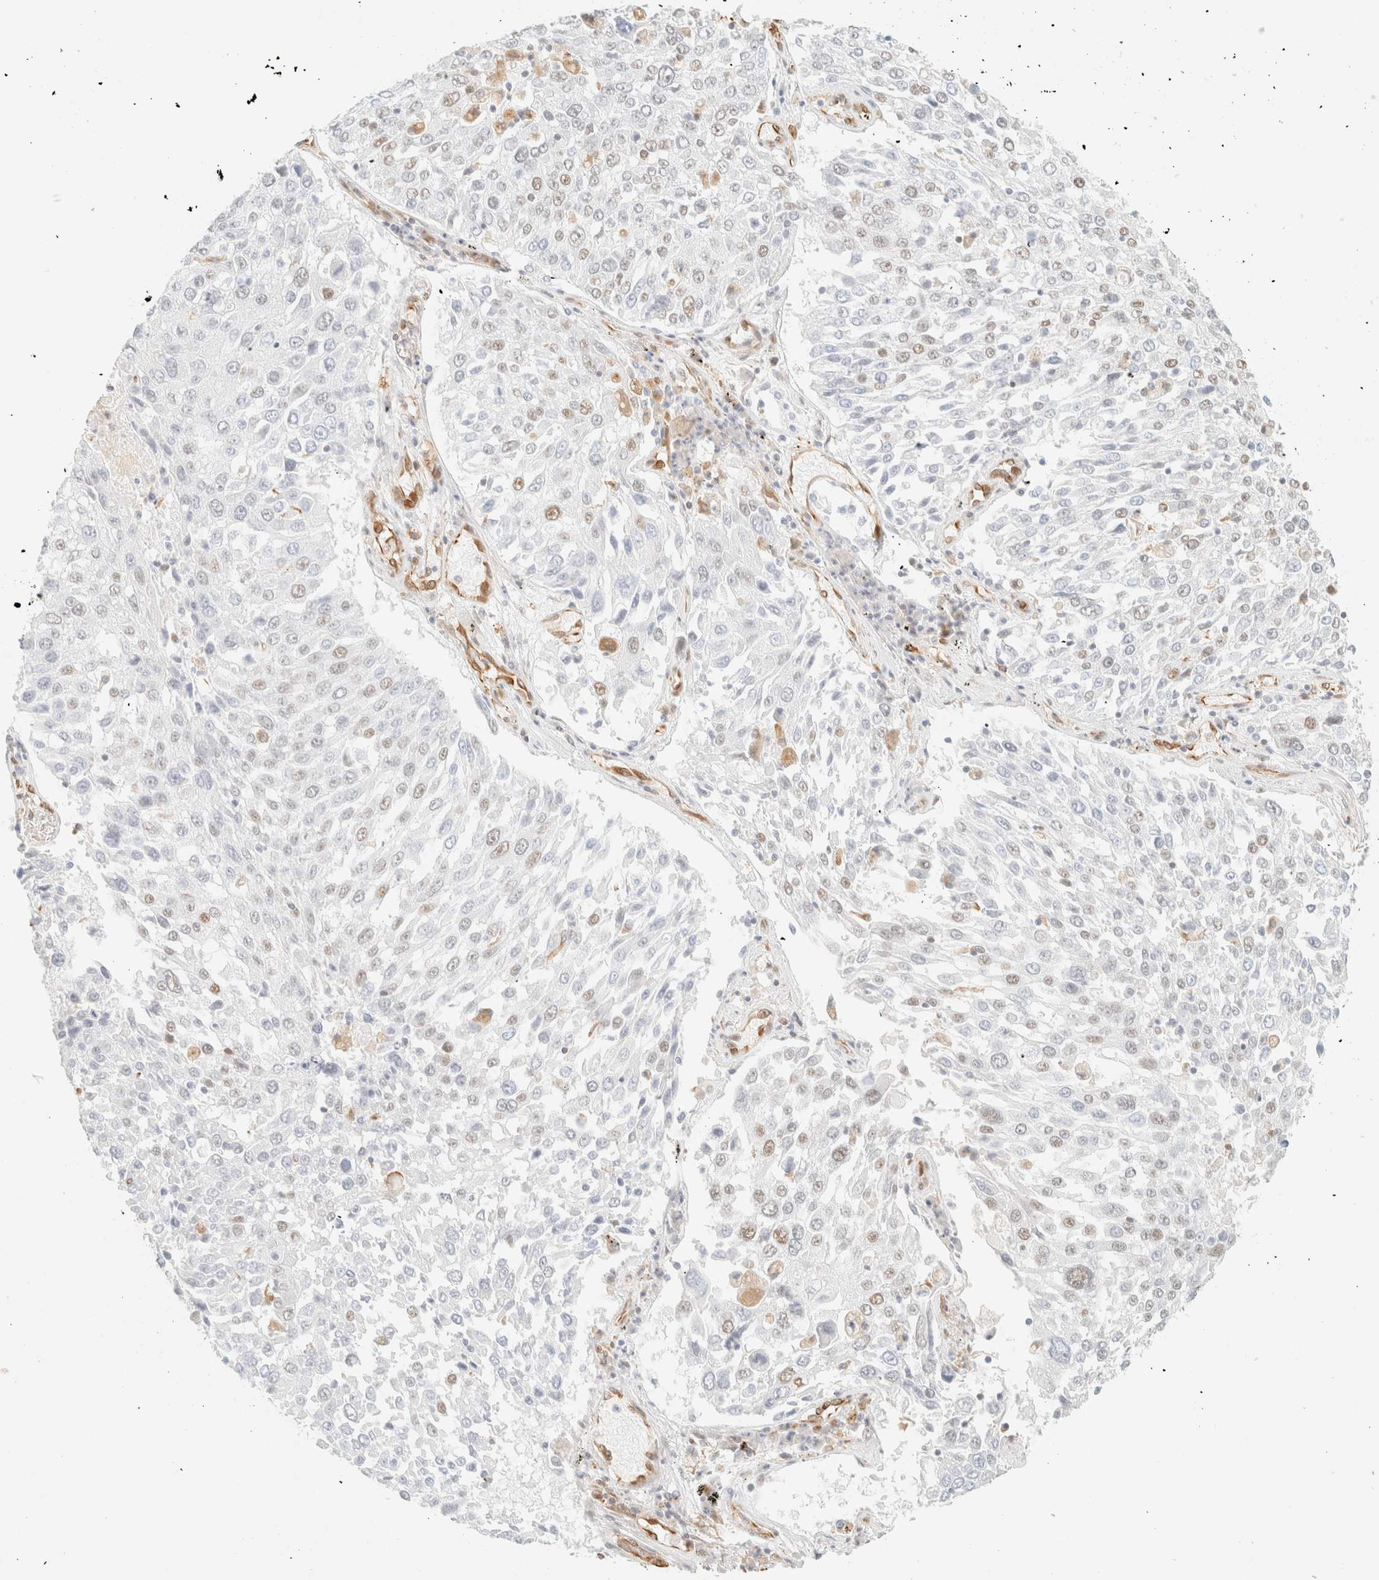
{"staining": {"intensity": "weak", "quantity": "<25%", "location": "nuclear"}, "tissue": "lung cancer", "cell_type": "Tumor cells", "image_type": "cancer", "snomed": [{"axis": "morphology", "description": "Squamous cell carcinoma, NOS"}, {"axis": "topography", "description": "Lung"}], "caption": "This is an immunohistochemistry (IHC) photomicrograph of squamous cell carcinoma (lung). There is no staining in tumor cells.", "gene": "ZSCAN18", "patient": {"sex": "male", "age": 65}}